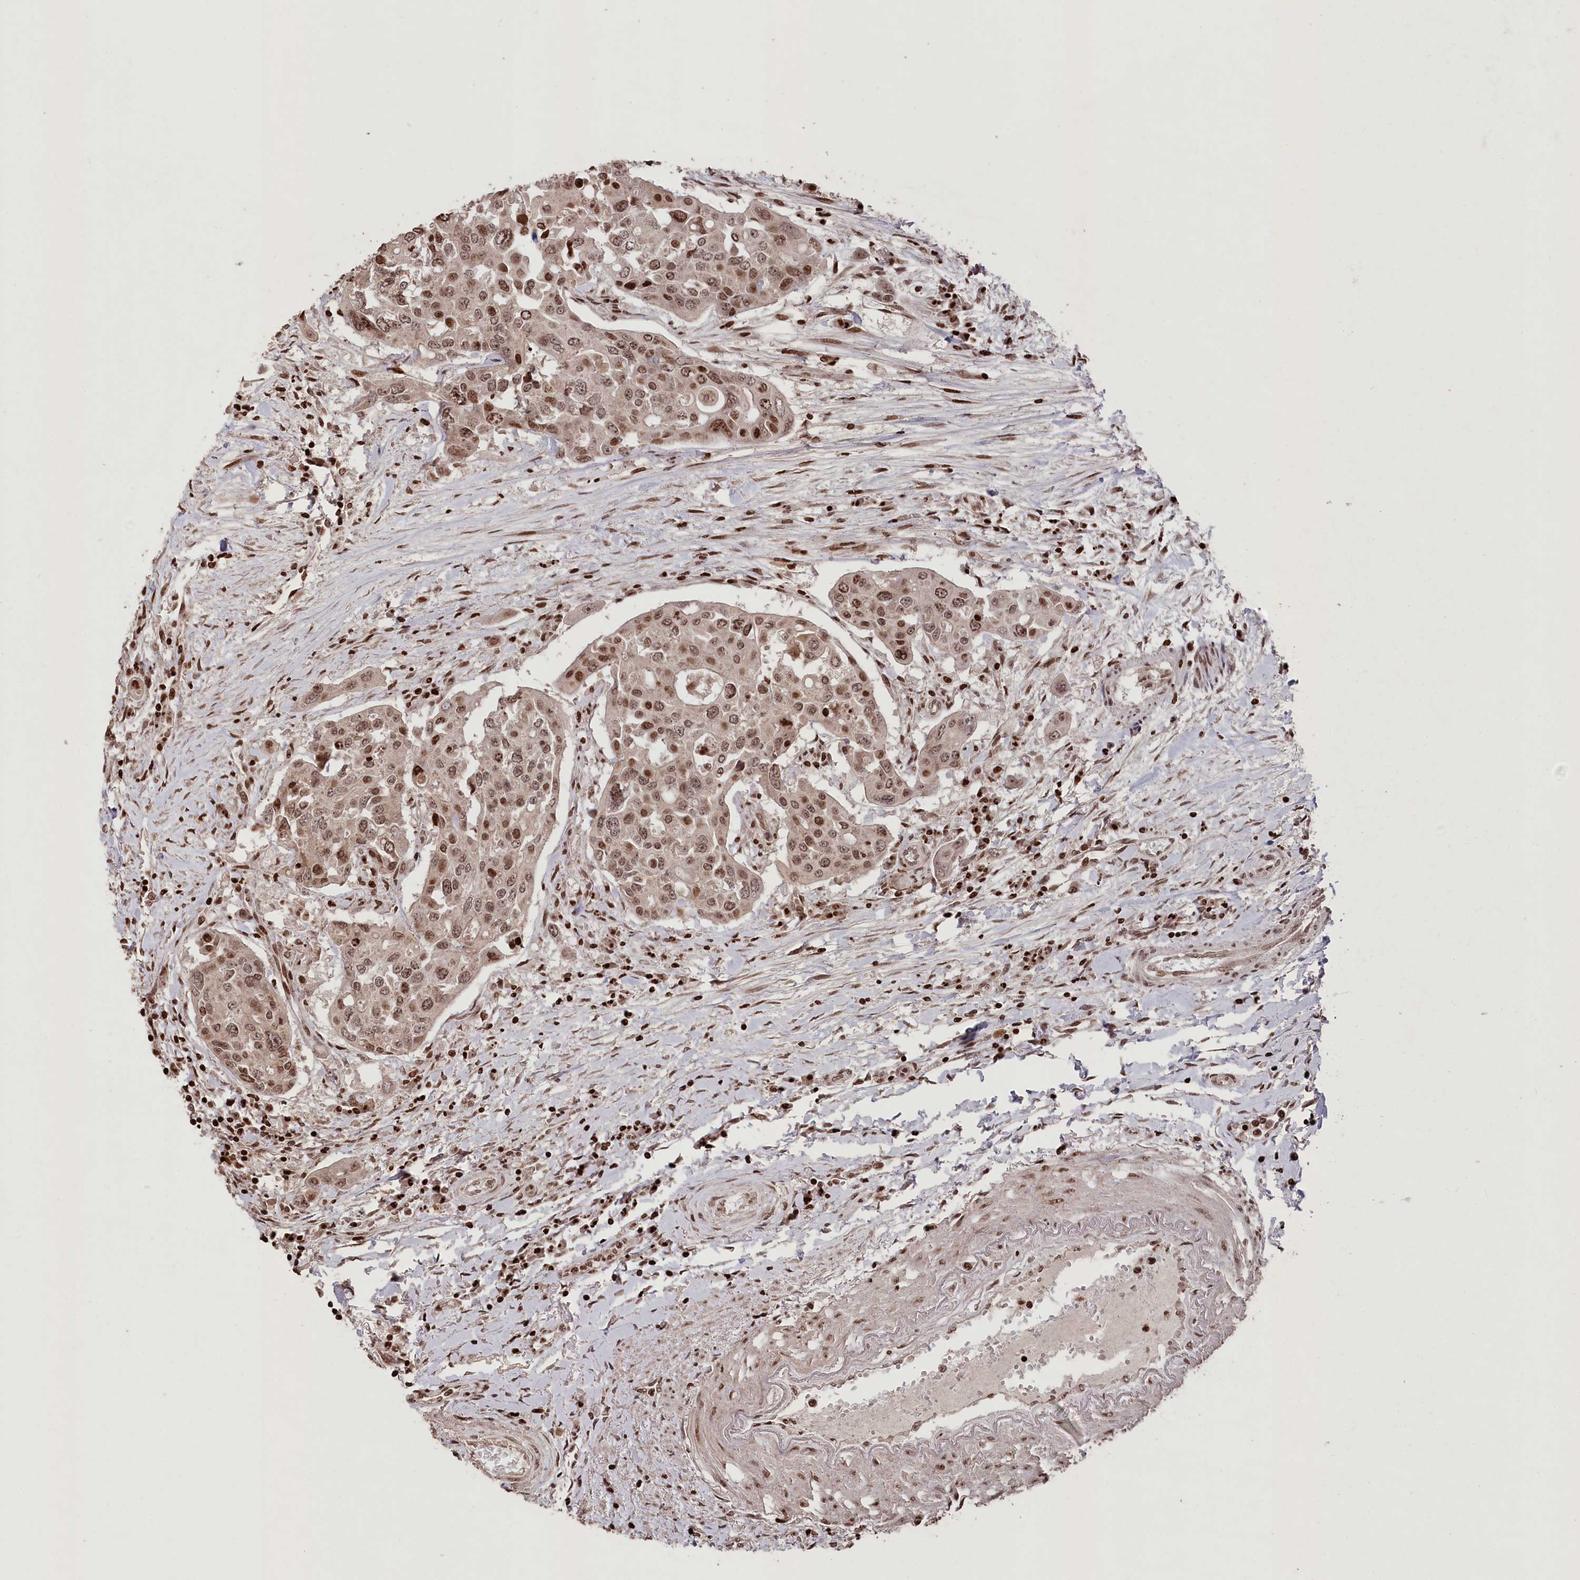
{"staining": {"intensity": "moderate", "quantity": ">75%", "location": "nuclear"}, "tissue": "colorectal cancer", "cell_type": "Tumor cells", "image_type": "cancer", "snomed": [{"axis": "morphology", "description": "Adenocarcinoma, NOS"}, {"axis": "topography", "description": "Colon"}], "caption": "Colorectal adenocarcinoma stained with DAB (3,3'-diaminobenzidine) immunohistochemistry reveals medium levels of moderate nuclear expression in about >75% of tumor cells.", "gene": "CCSER2", "patient": {"sex": "male", "age": 77}}